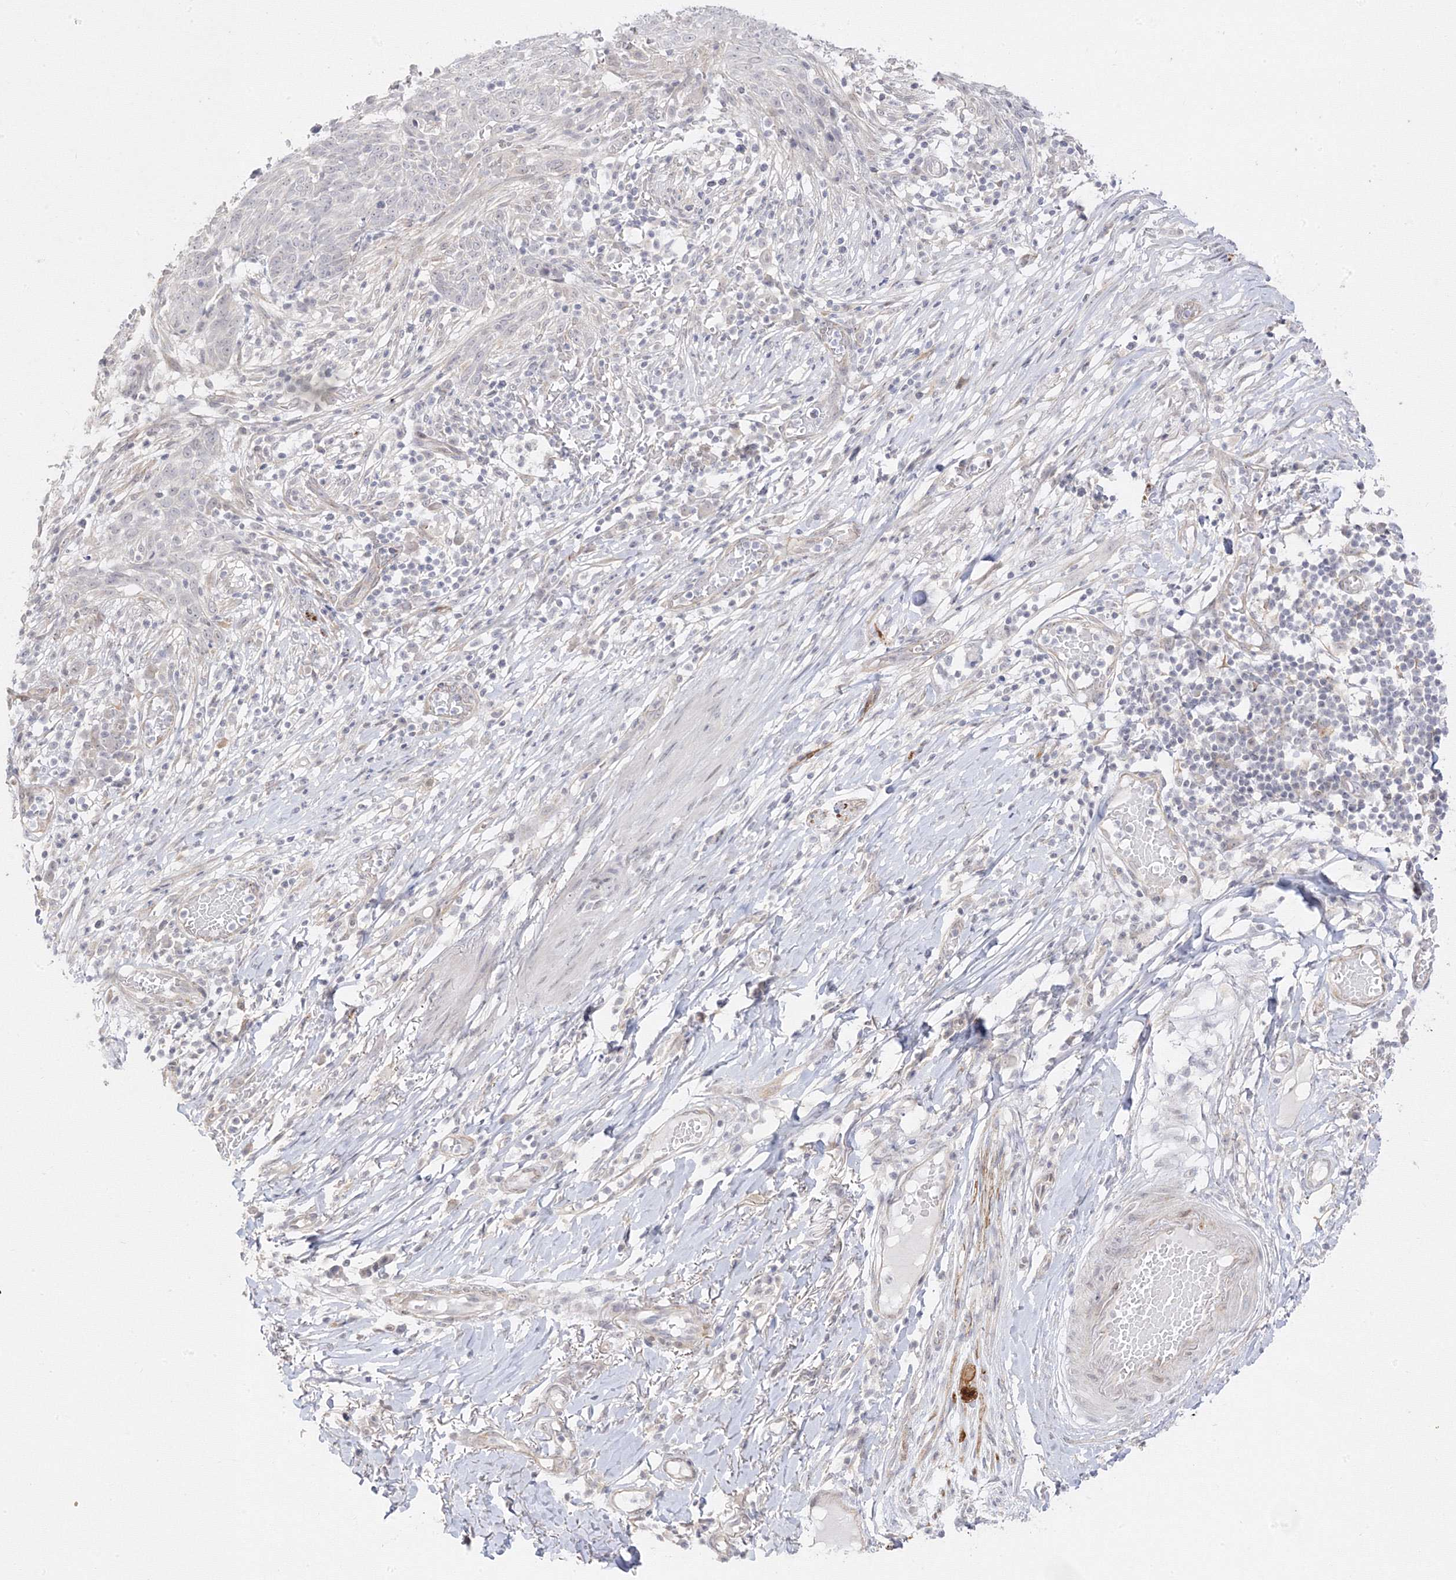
{"staining": {"intensity": "negative", "quantity": "none", "location": "none"}, "tissue": "skin cancer", "cell_type": "Tumor cells", "image_type": "cancer", "snomed": [{"axis": "morphology", "description": "Normal tissue, NOS"}, {"axis": "morphology", "description": "Basal cell carcinoma"}, {"axis": "topography", "description": "Skin"}], "caption": "This is an IHC photomicrograph of human basal cell carcinoma (skin). There is no staining in tumor cells.", "gene": "C2CD2", "patient": {"sex": "male", "age": 64}}